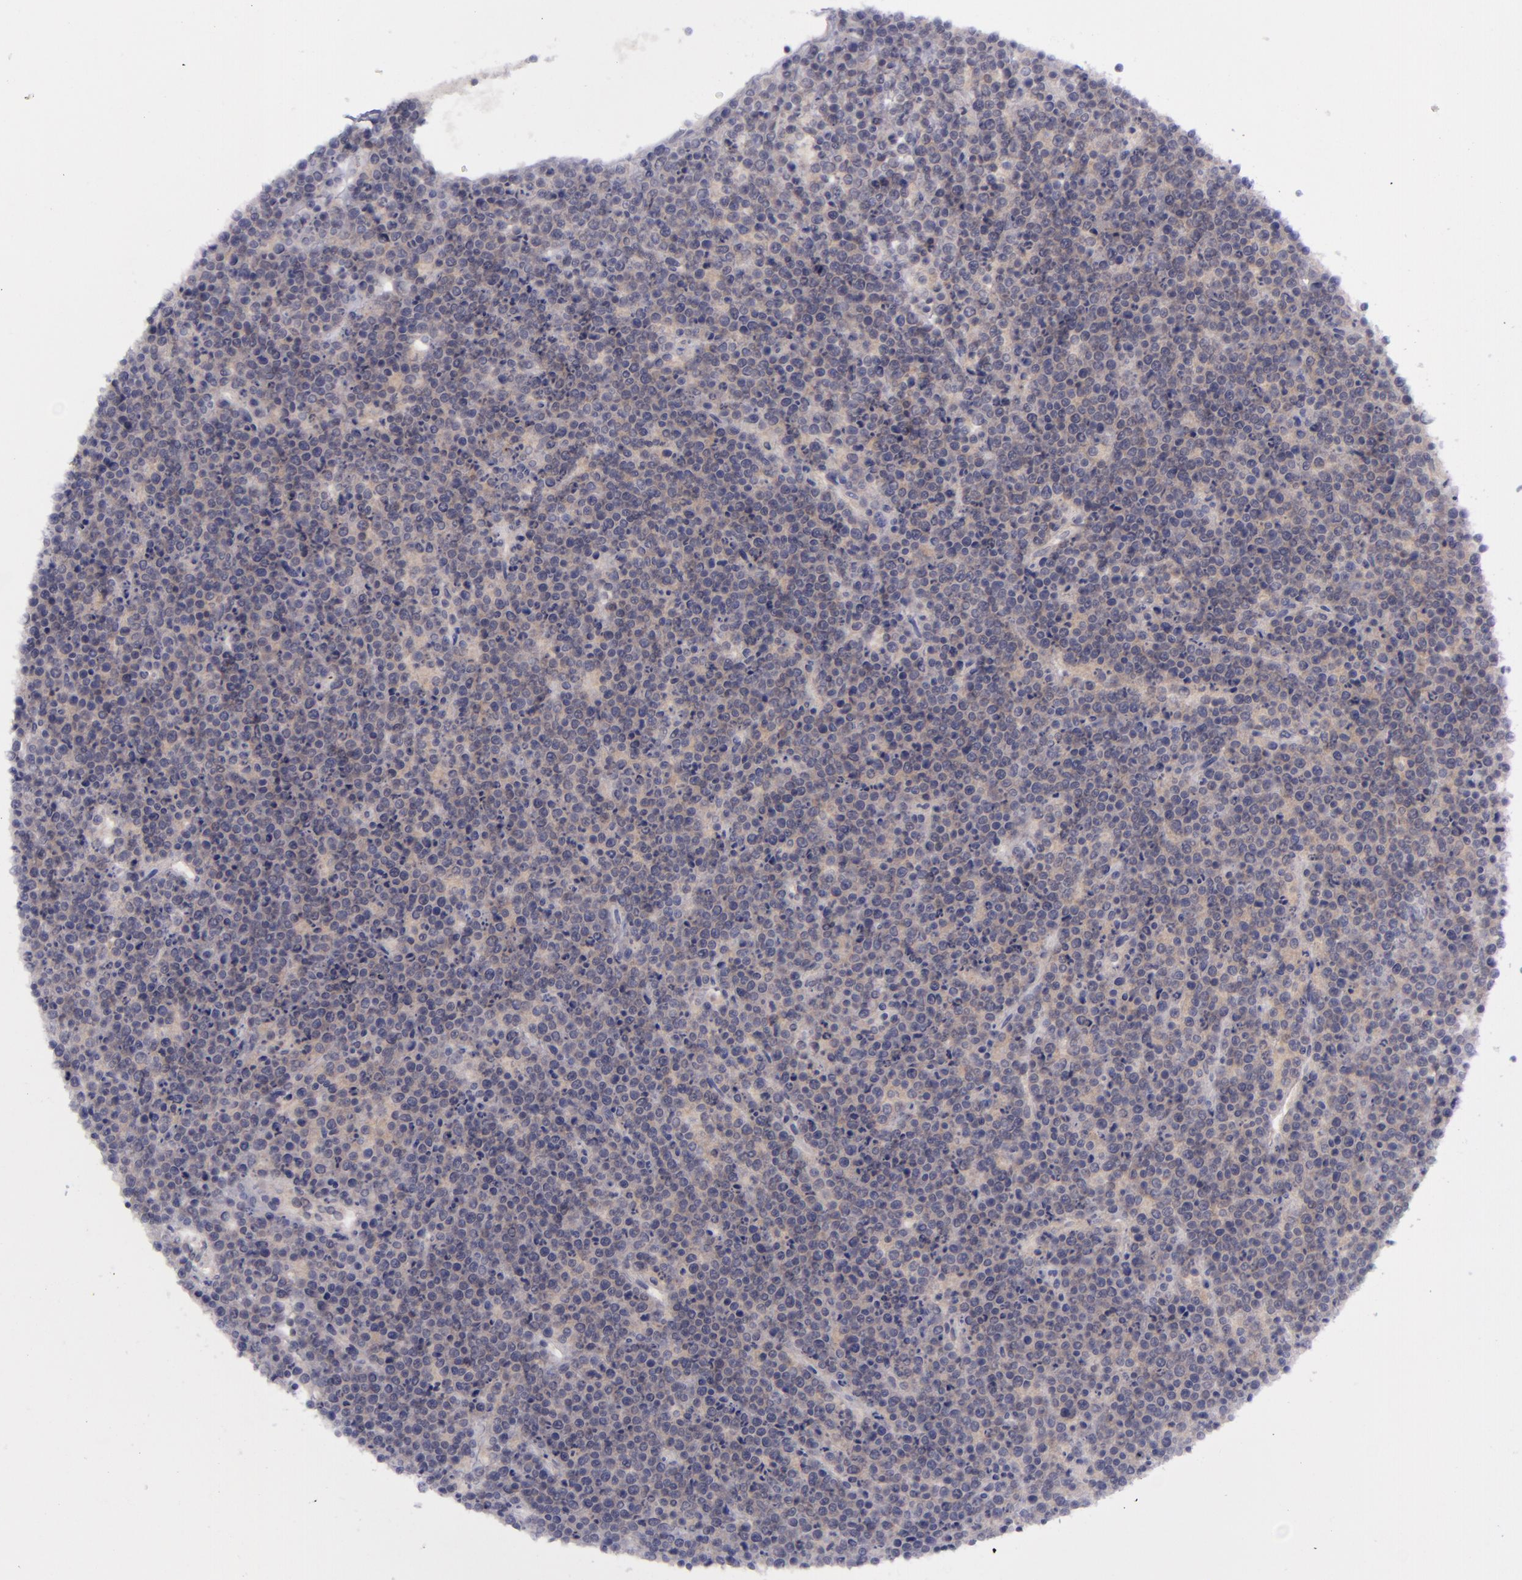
{"staining": {"intensity": "weak", "quantity": "25%-75%", "location": "cytoplasmic/membranous"}, "tissue": "lymphoma", "cell_type": "Tumor cells", "image_type": "cancer", "snomed": [{"axis": "morphology", "description": "Malignant lymphoma, non-Hodgkin's type, High grade"}, {"axis": "topography", "description": "Ovary"}], "caption": "Protein staining reveals weak cytoplasmic/membranous staining in about 25%-75% of tumor cells in high-grade malignant lymphoma, non-Hodgkin's type.", "gene": "EVPL", "patient": {"sex": "female", "age": 56}}